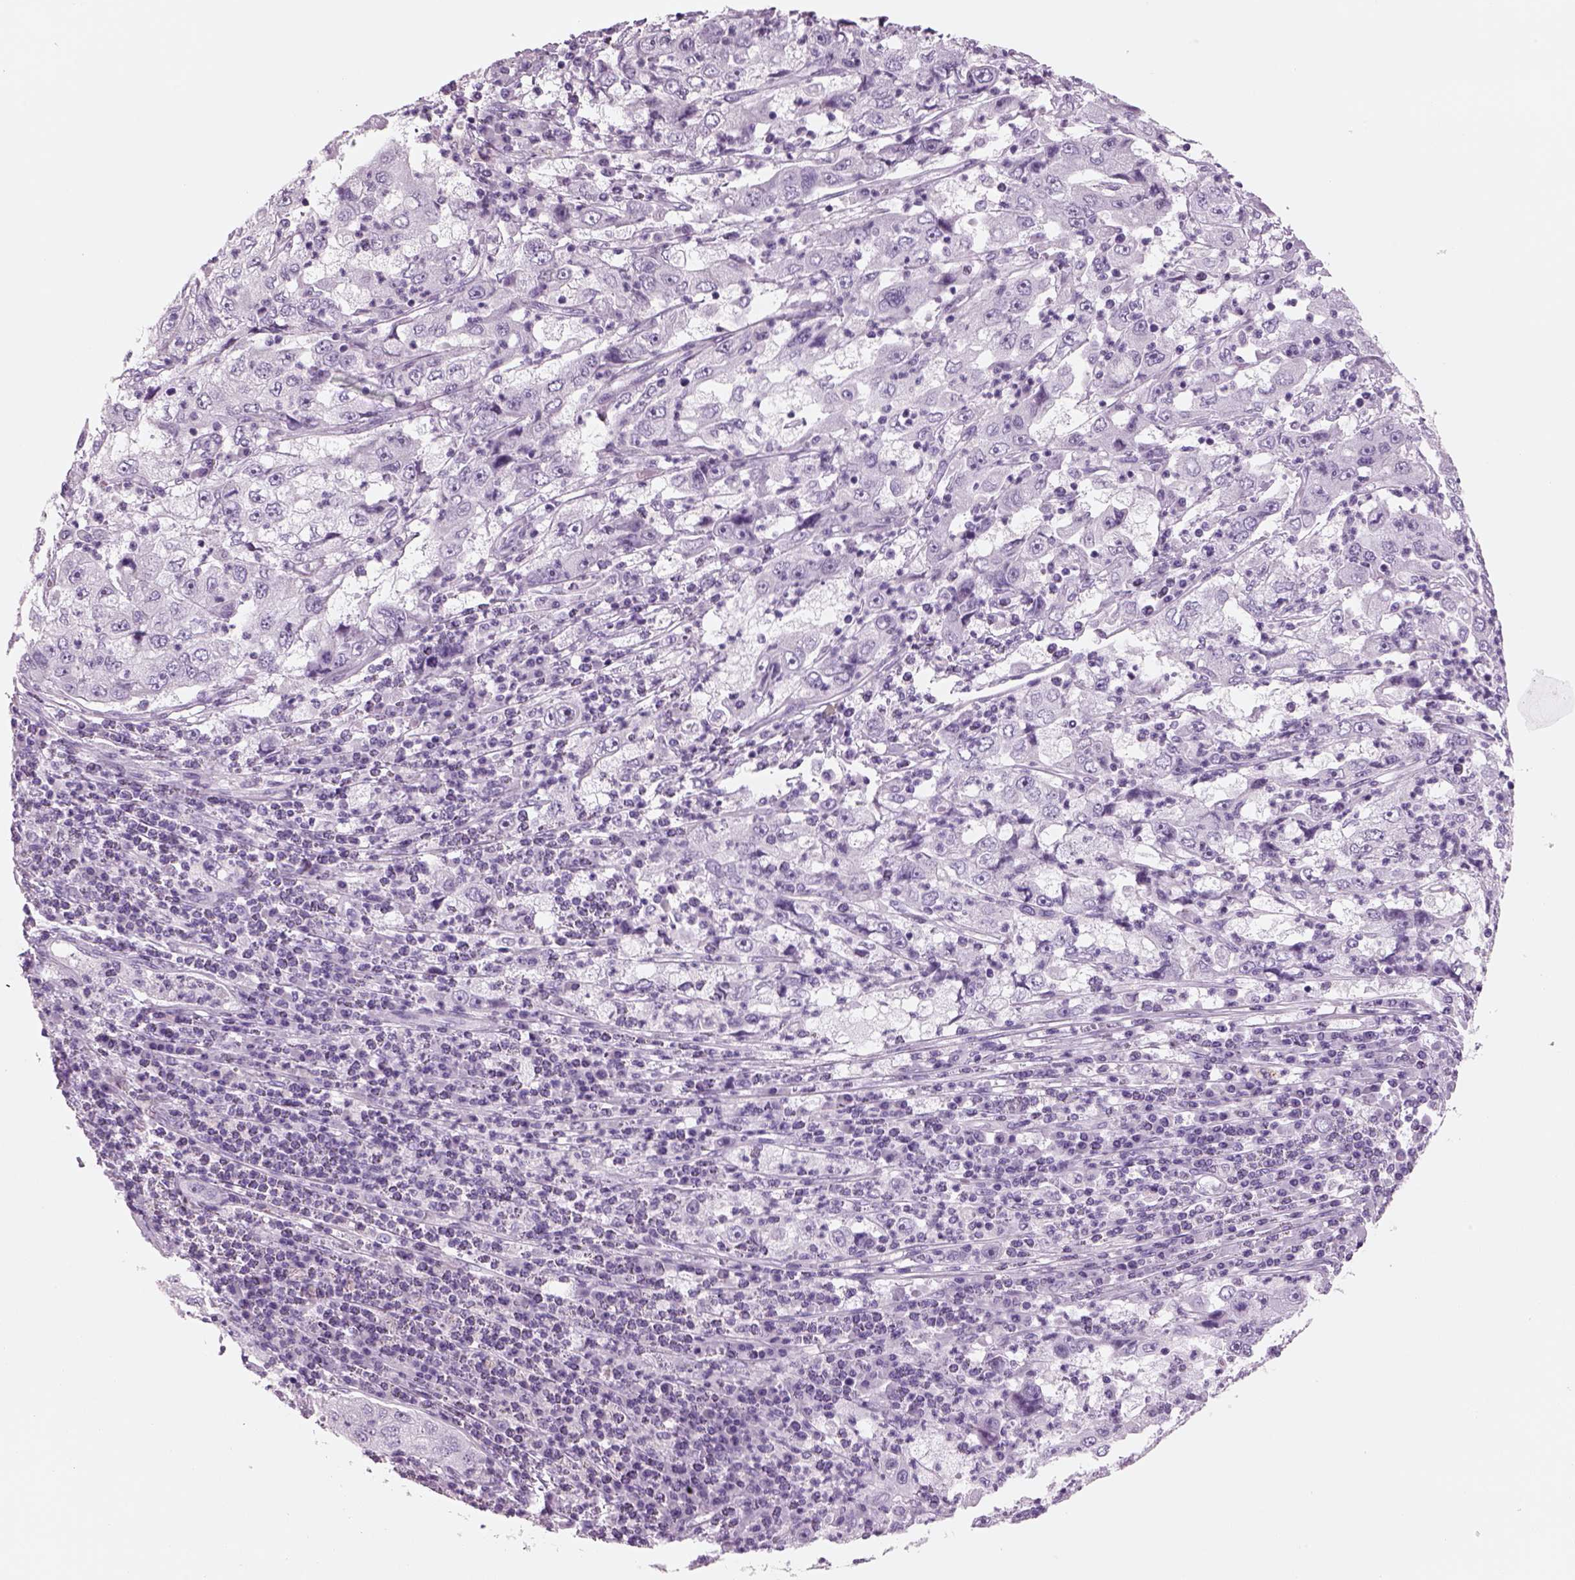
{"staining": {"intensity": "negative", "quantity": "none", "location": "none"}, "tissue": "cervical cancer", "cell_type": "Tumor cells", "image_type": "cancer", "snomed": [{"axis": "morphology", "description": "Squamous cell carcinoma, NOS"}, {"axis": "topography", "description": "Cervix"}], "caption": "Immunohistochemical staining of cervical cancer shows no significant expression in tumor cells.", "gene": "RHO", "patient": {"sex": "female", "age": 36}}